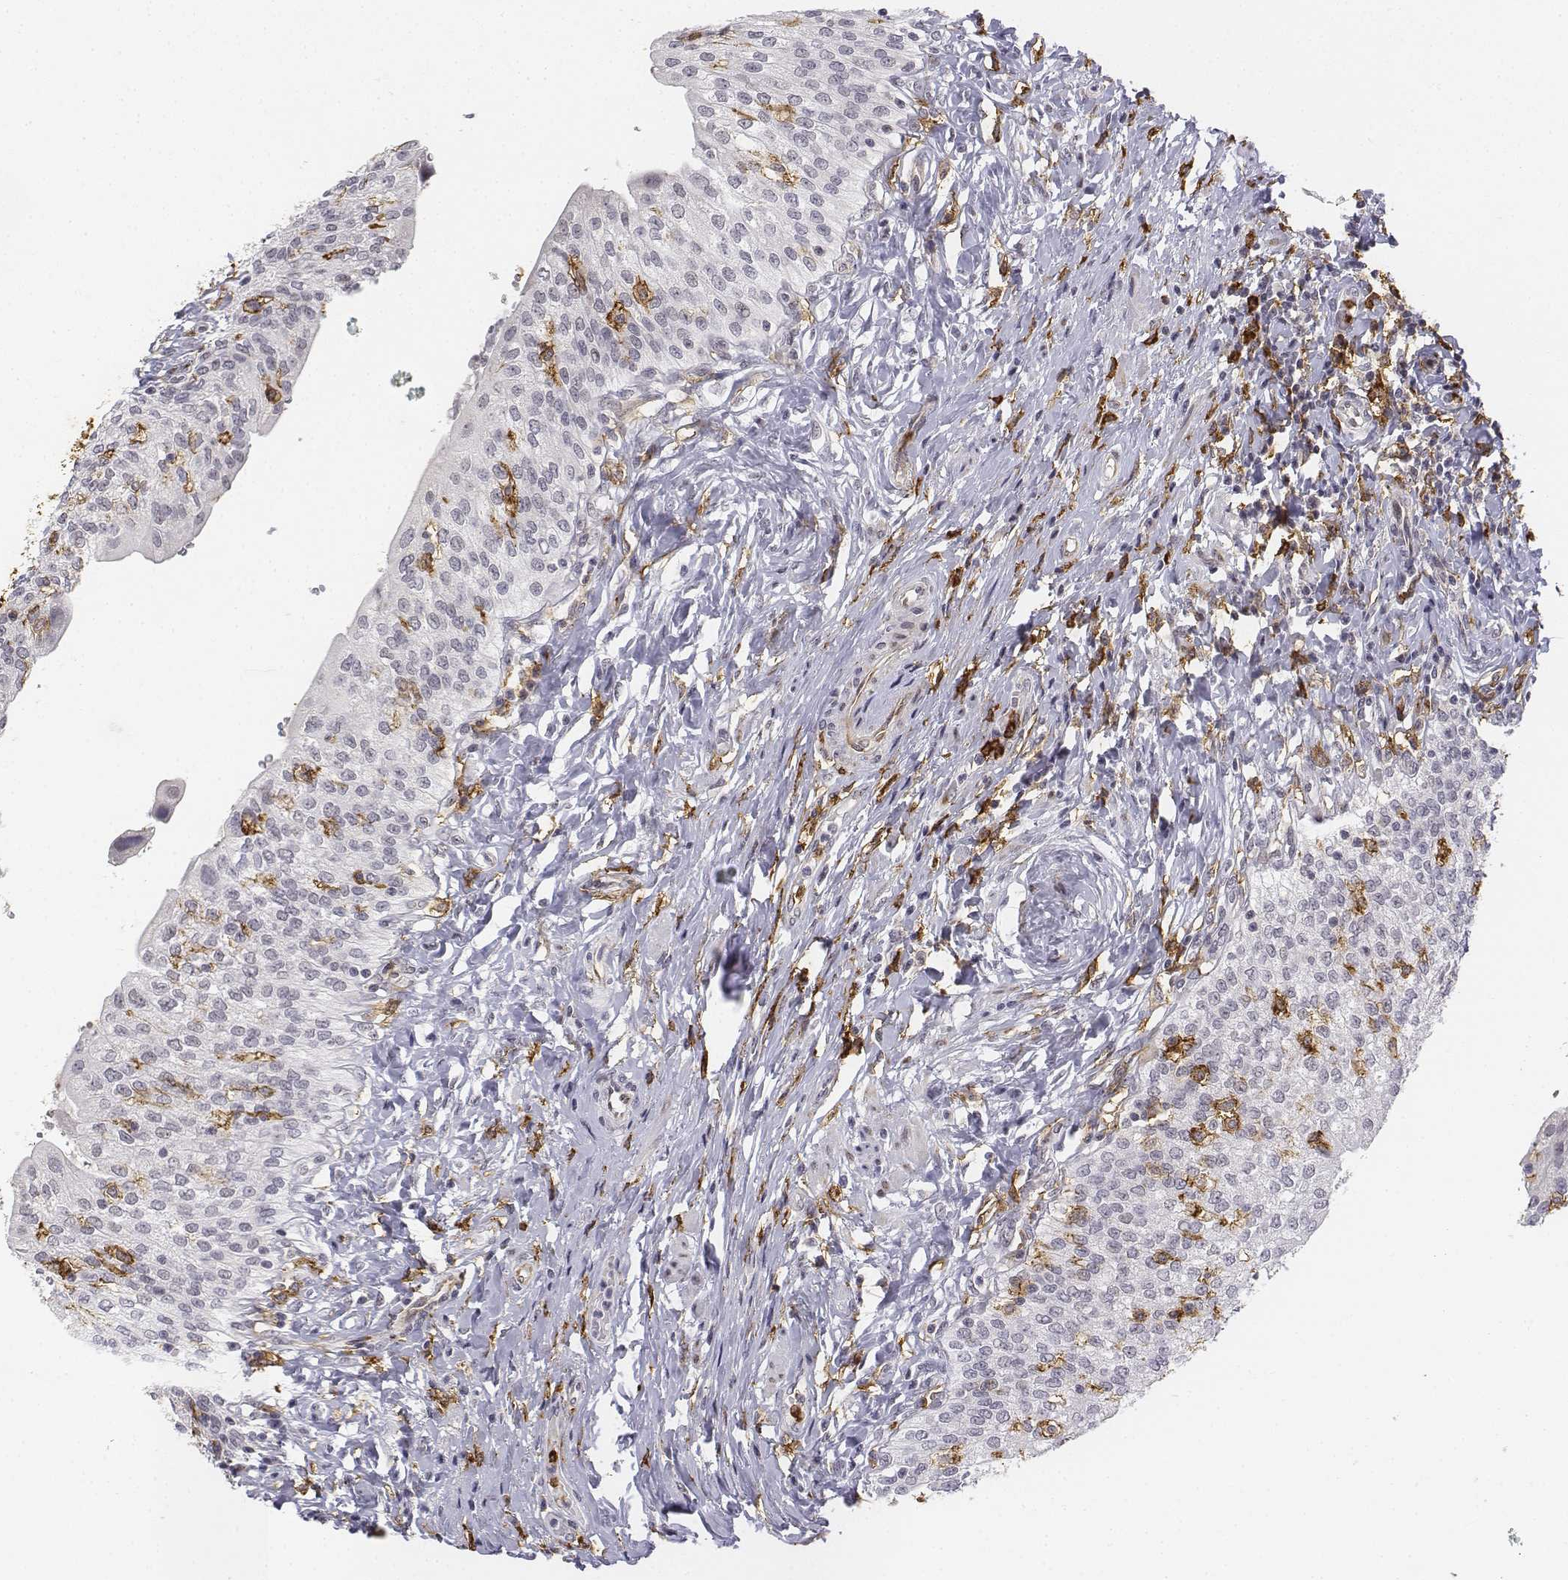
{"staining": {"intensity": "negative", "quantity": "none", "location": "none"}, "tissue": "urinary bladder", "cell_type": "Urothelial cells", "image_type": "normal", "snomed": [{"axis": "morphology", "description": "Normal tissue, NOS"}, {"axis": "morphology", "description": "Inflammation, NOS"}, {"axis": "topography", "description": "Urinary bladder"}], "caption": "DAB immunohistochemical staining of normal human urinary bladder displays no significant expression in urothelial cells. The staining is performed using DAB brown chromogen with nuclei counter-stained in using hematoxylin.", "gene": "CD14", "patient": {"sex": "male", "age": 64}}